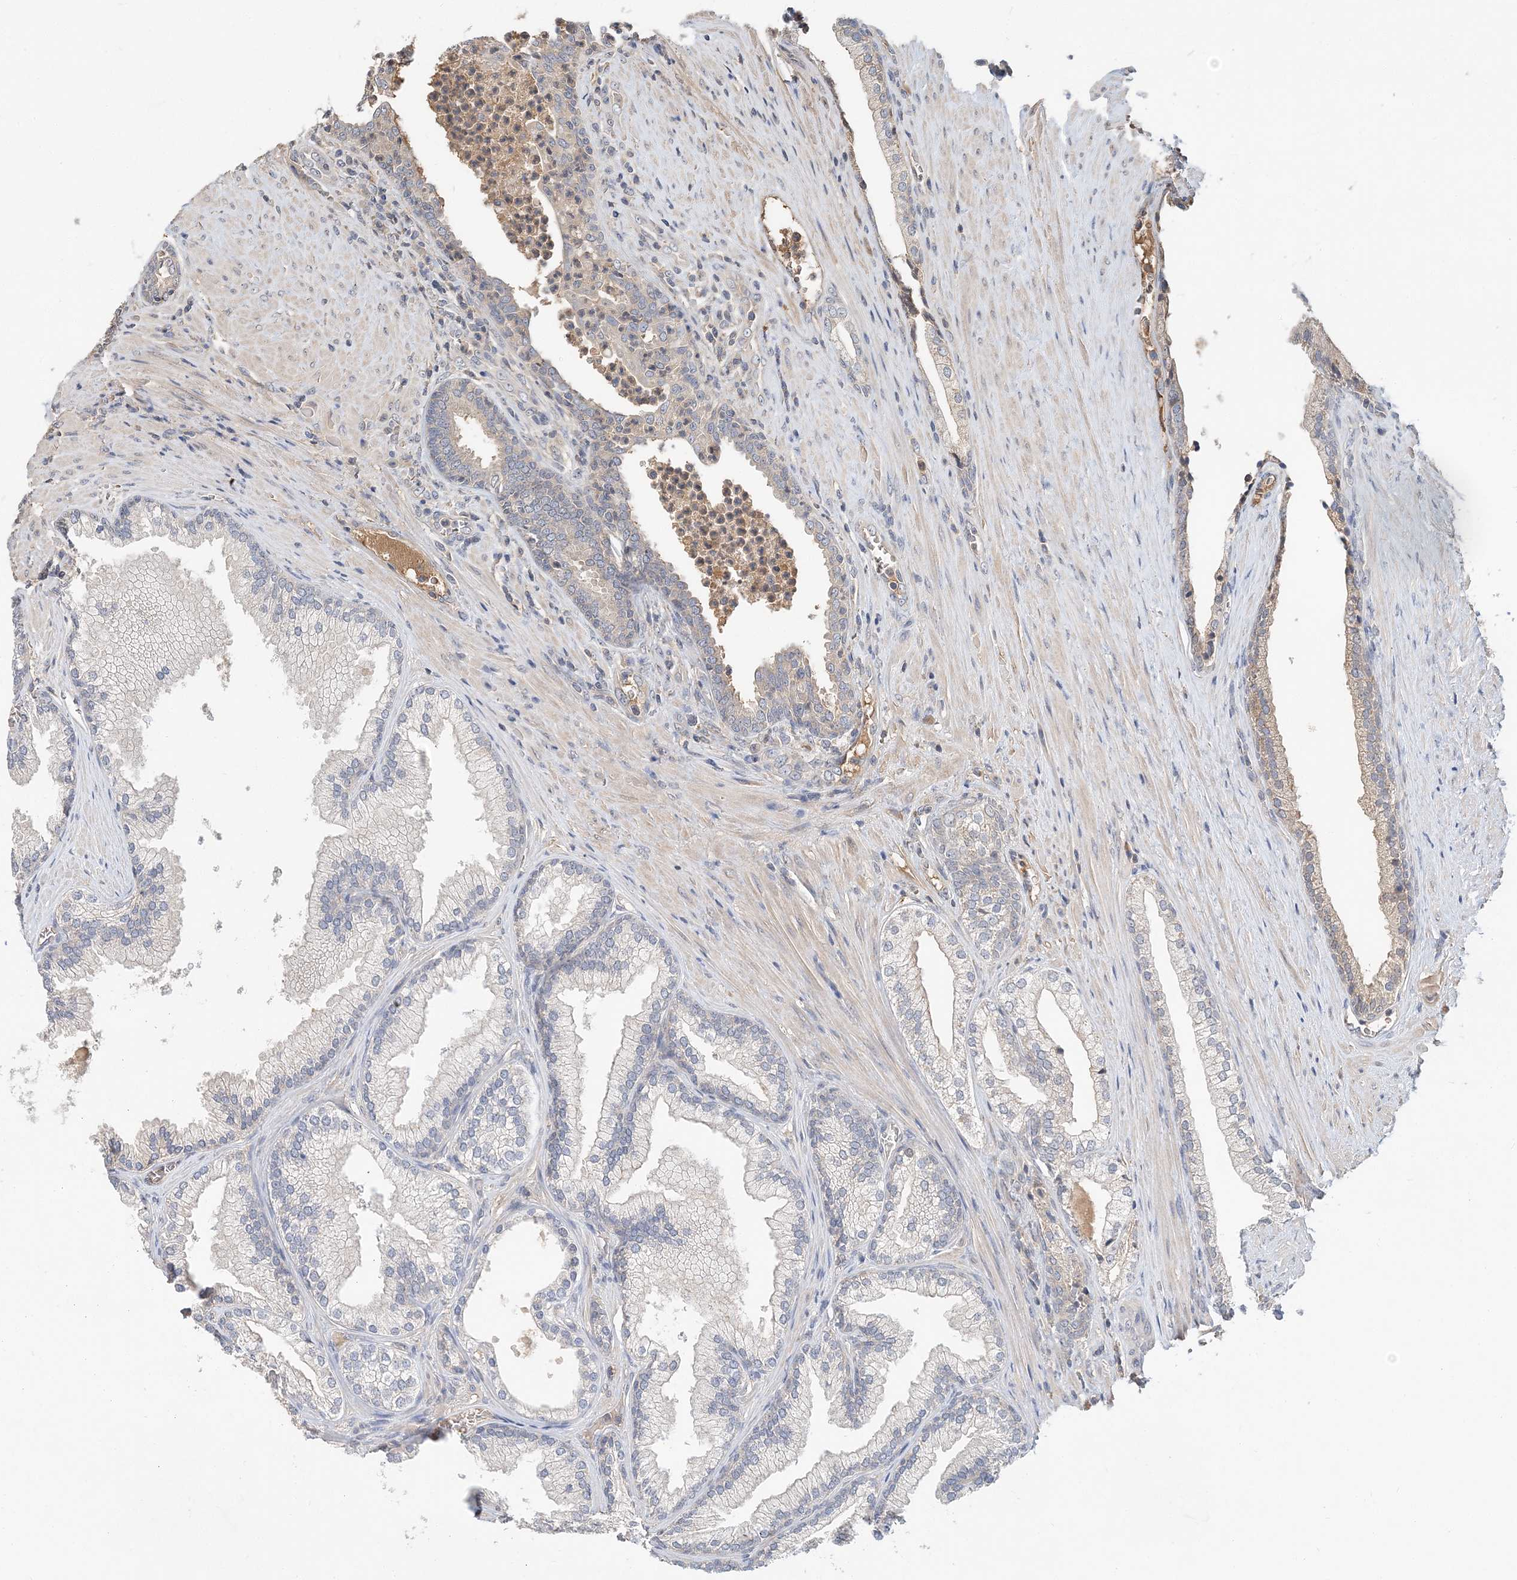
{"staining": {"intensity": "negative", "quantity": "none", "location": "none"}, "tissue": "prostate", "cell_type": "Glandular cells", "image_type": "normal", "snomed": [{"axis": "morphology", "description": "Normal tissue, NOS"}, {"axis": "topography", "description": "Prostate"}], "caption": "Immunohistochemistry photomicrograph of normal prostate: human prostate stained with DAB (3,3'-diaminobenzidine) demonstrates no significant protein staining in glandular cells. Brightfield microscopy of immunohistochemistry (IHC) stained with DAB (brown) and hematoxylin (blue), captured at high magnification.", "gene": "SYCP3", "patient": {"sex": "male", "age": 76}}